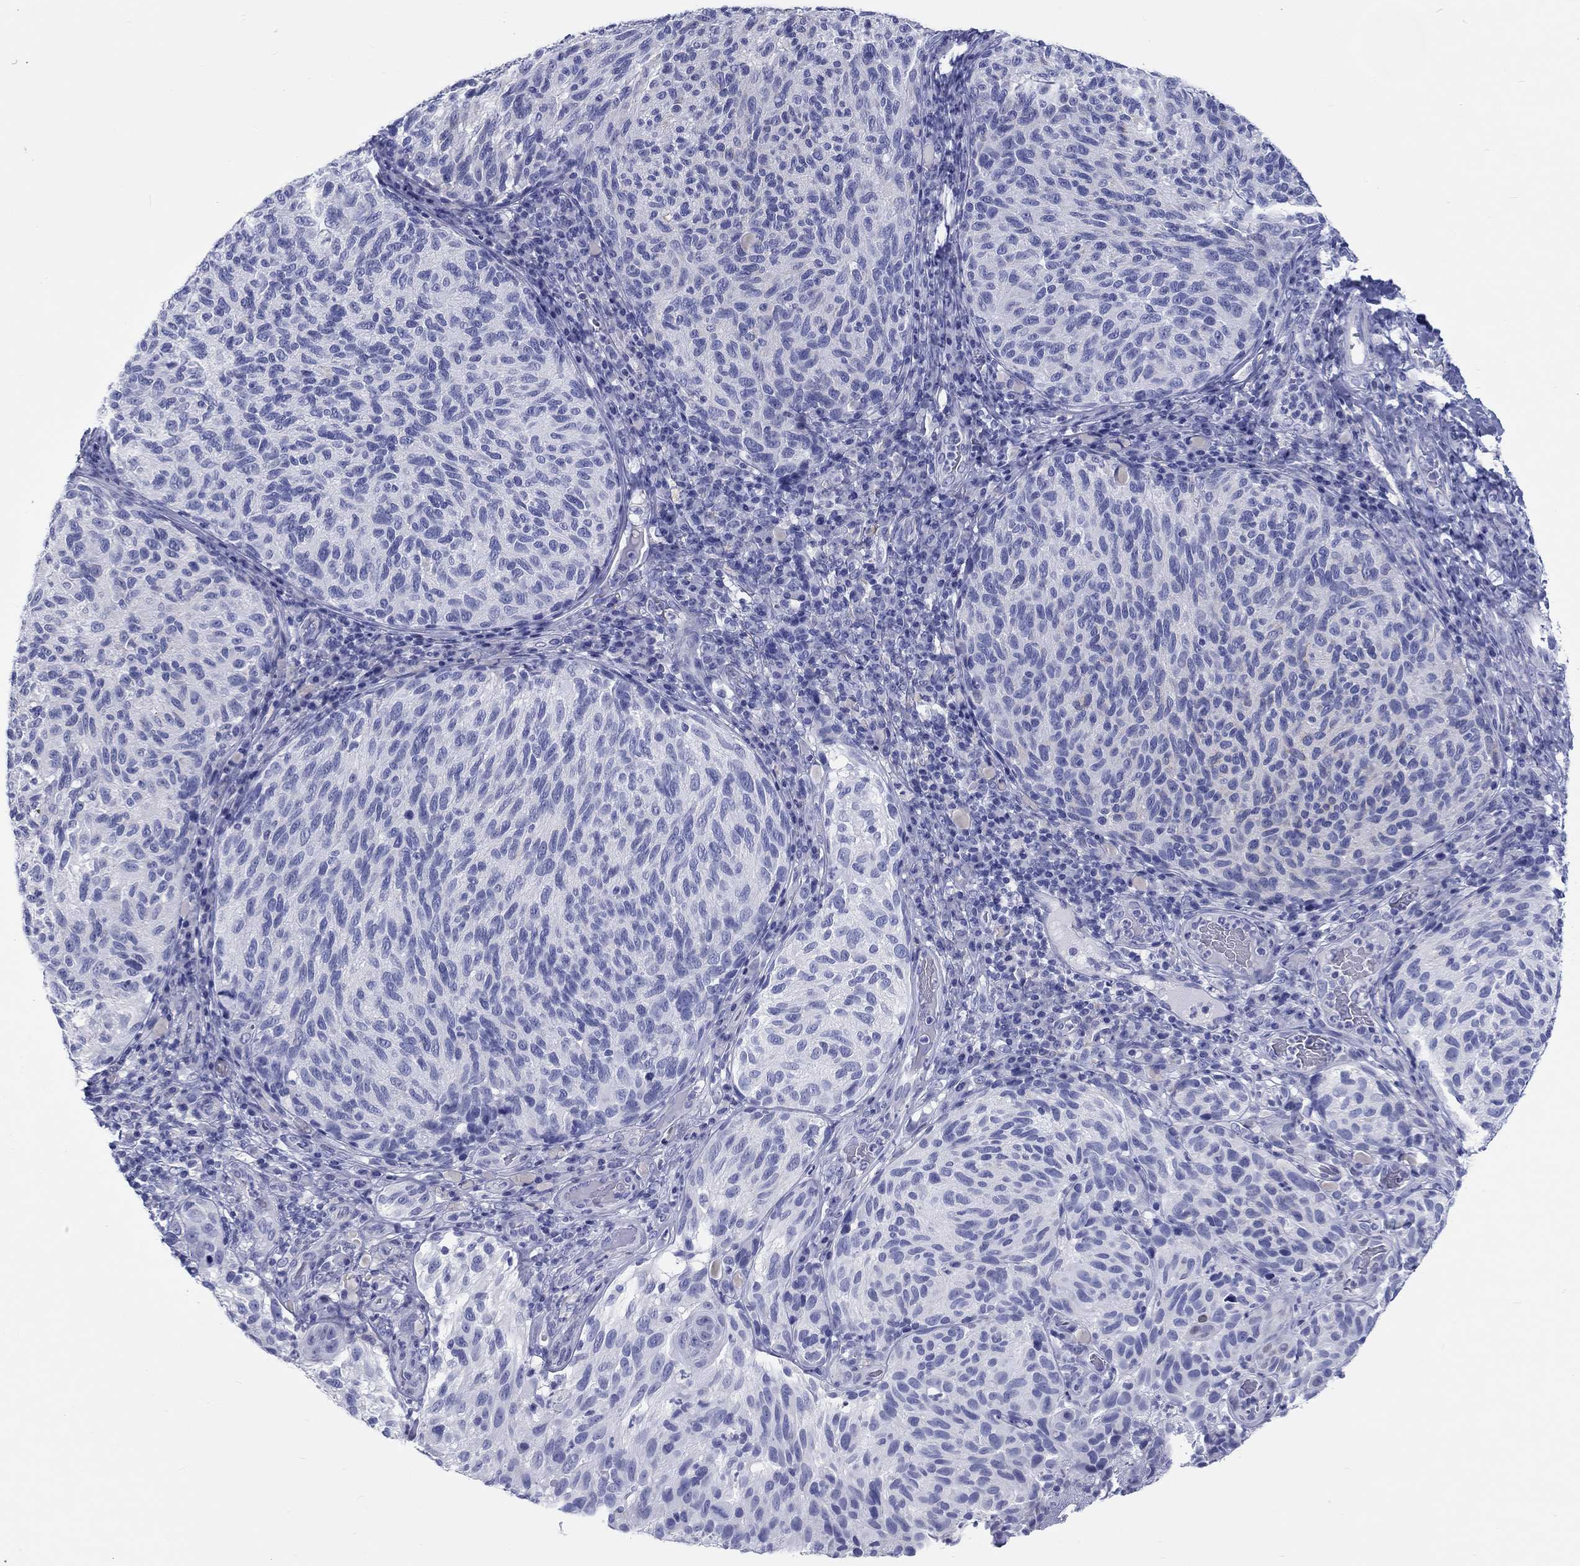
{"staining": {"intensity": "negative", "quantity": "none", "location": "none"}, "tissue": "melanoma", "cell_type": "Tumor cells", "image_type": "cancer", "snomed": [{"axis": "morphology", "description": "Malignant melanoma, NOS"}, {"axis": "topography", "description": "Skin"}], "caption": "A high-resolution micrograph shows immunohistochemistry (IHC) staining of malignant melanoma, which shows no significant expression in tumor cells. (DAB (3,3'-diaminobenzidine) IHC, high magnification).", "gene": "H1-1", "patient": {"sex": "female", "age": 73}}